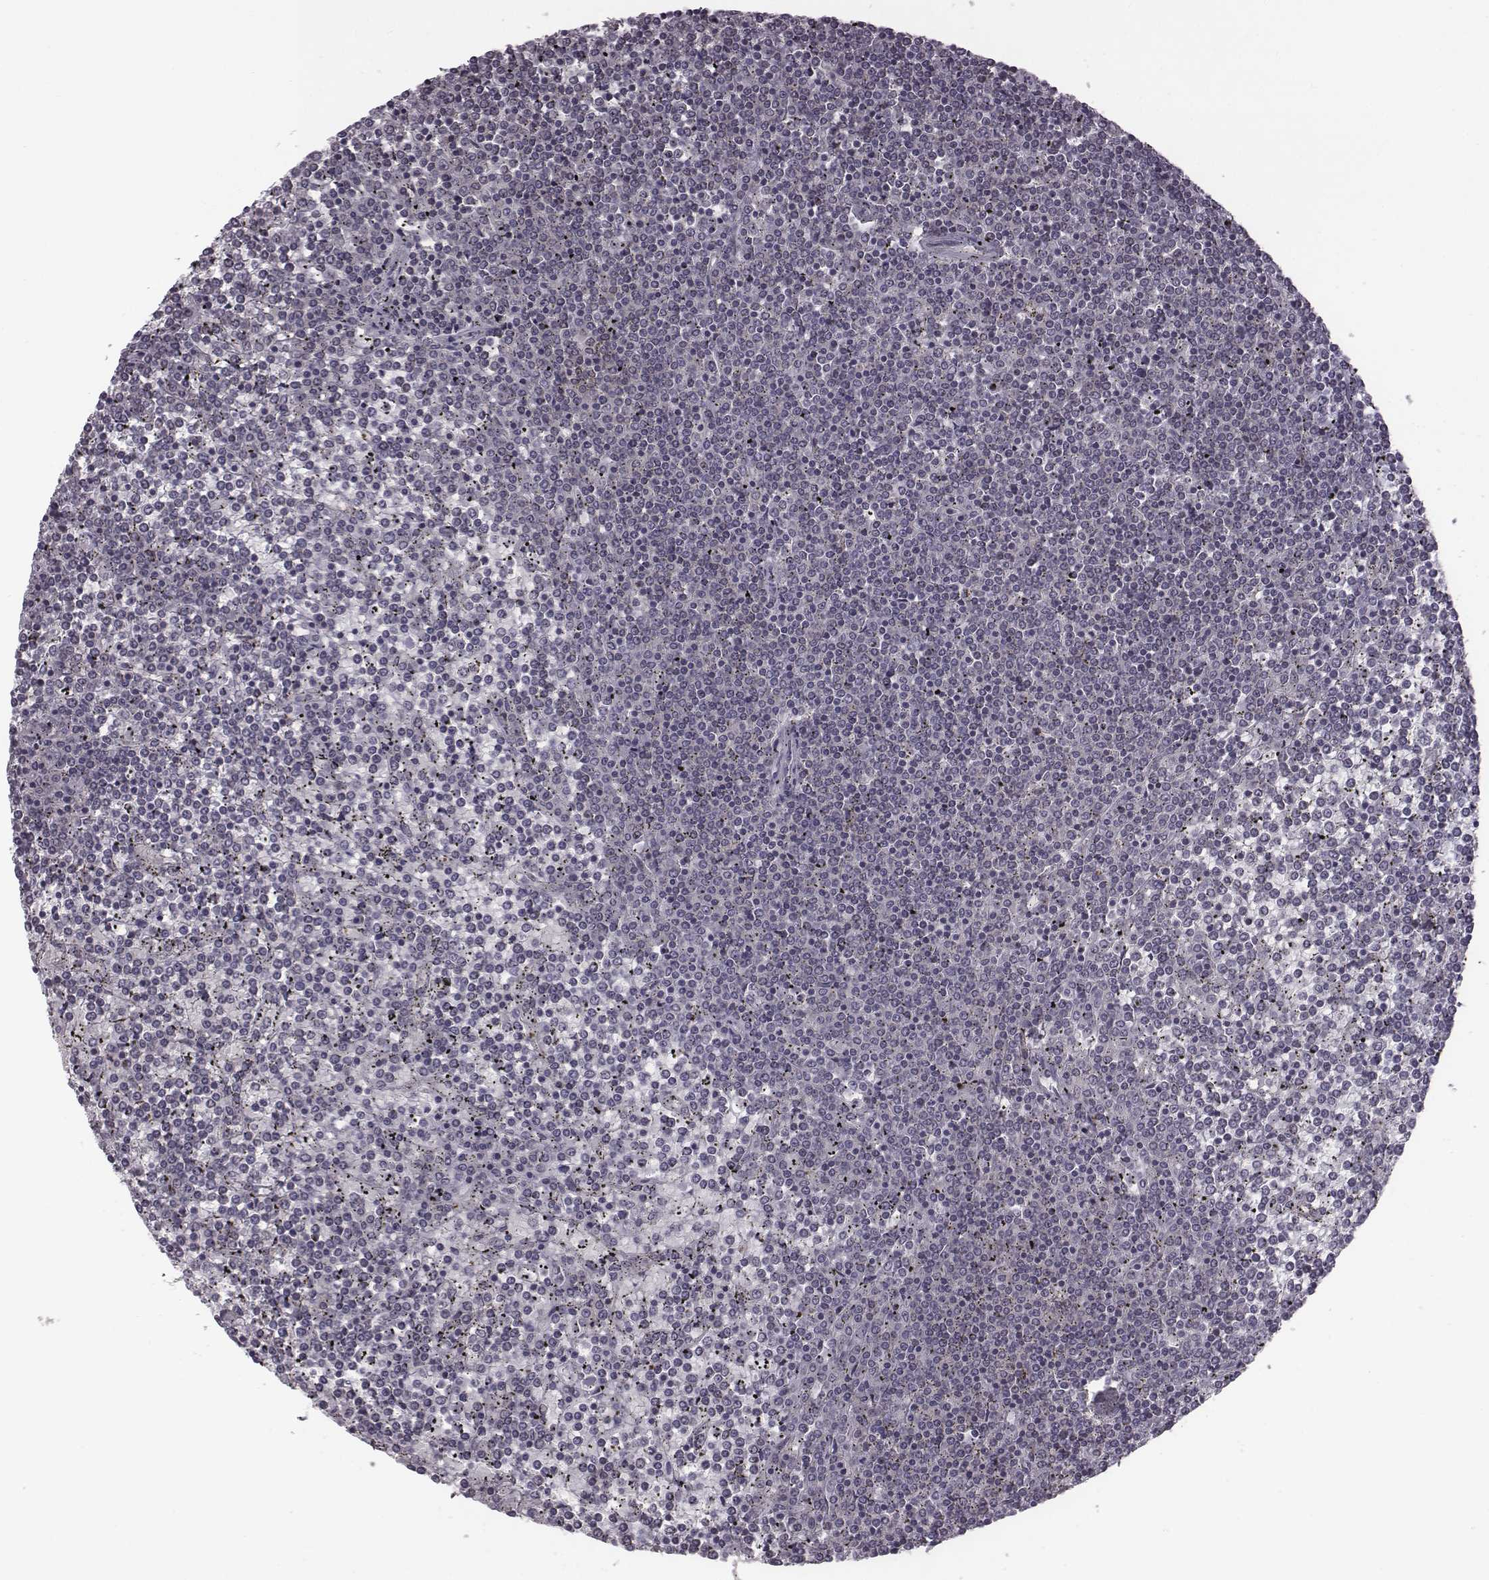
{"staining": {"intensity": "negative", "quantity": "none", "location": "none"}, "tissue": "lymphoma", "cell_type": "Tumor cells", "image_type": "cancer", "snomed": [{"axis": "morphology", "description": "Malignant lymphoma, non-Hodgkin's type, Low grade"}, {"axis": "topography", "description": "Spleen"}], "caption": "This photomicrograph is of low-grade malignant lymphoma, non-Hodgkin's type stained with IHC to label a protein in brown with the nuclei are counter-stained blue. There is no expression in tumor cells.", "gene": "BICDL1", "patient": {"sex": "female", "age": 19}}